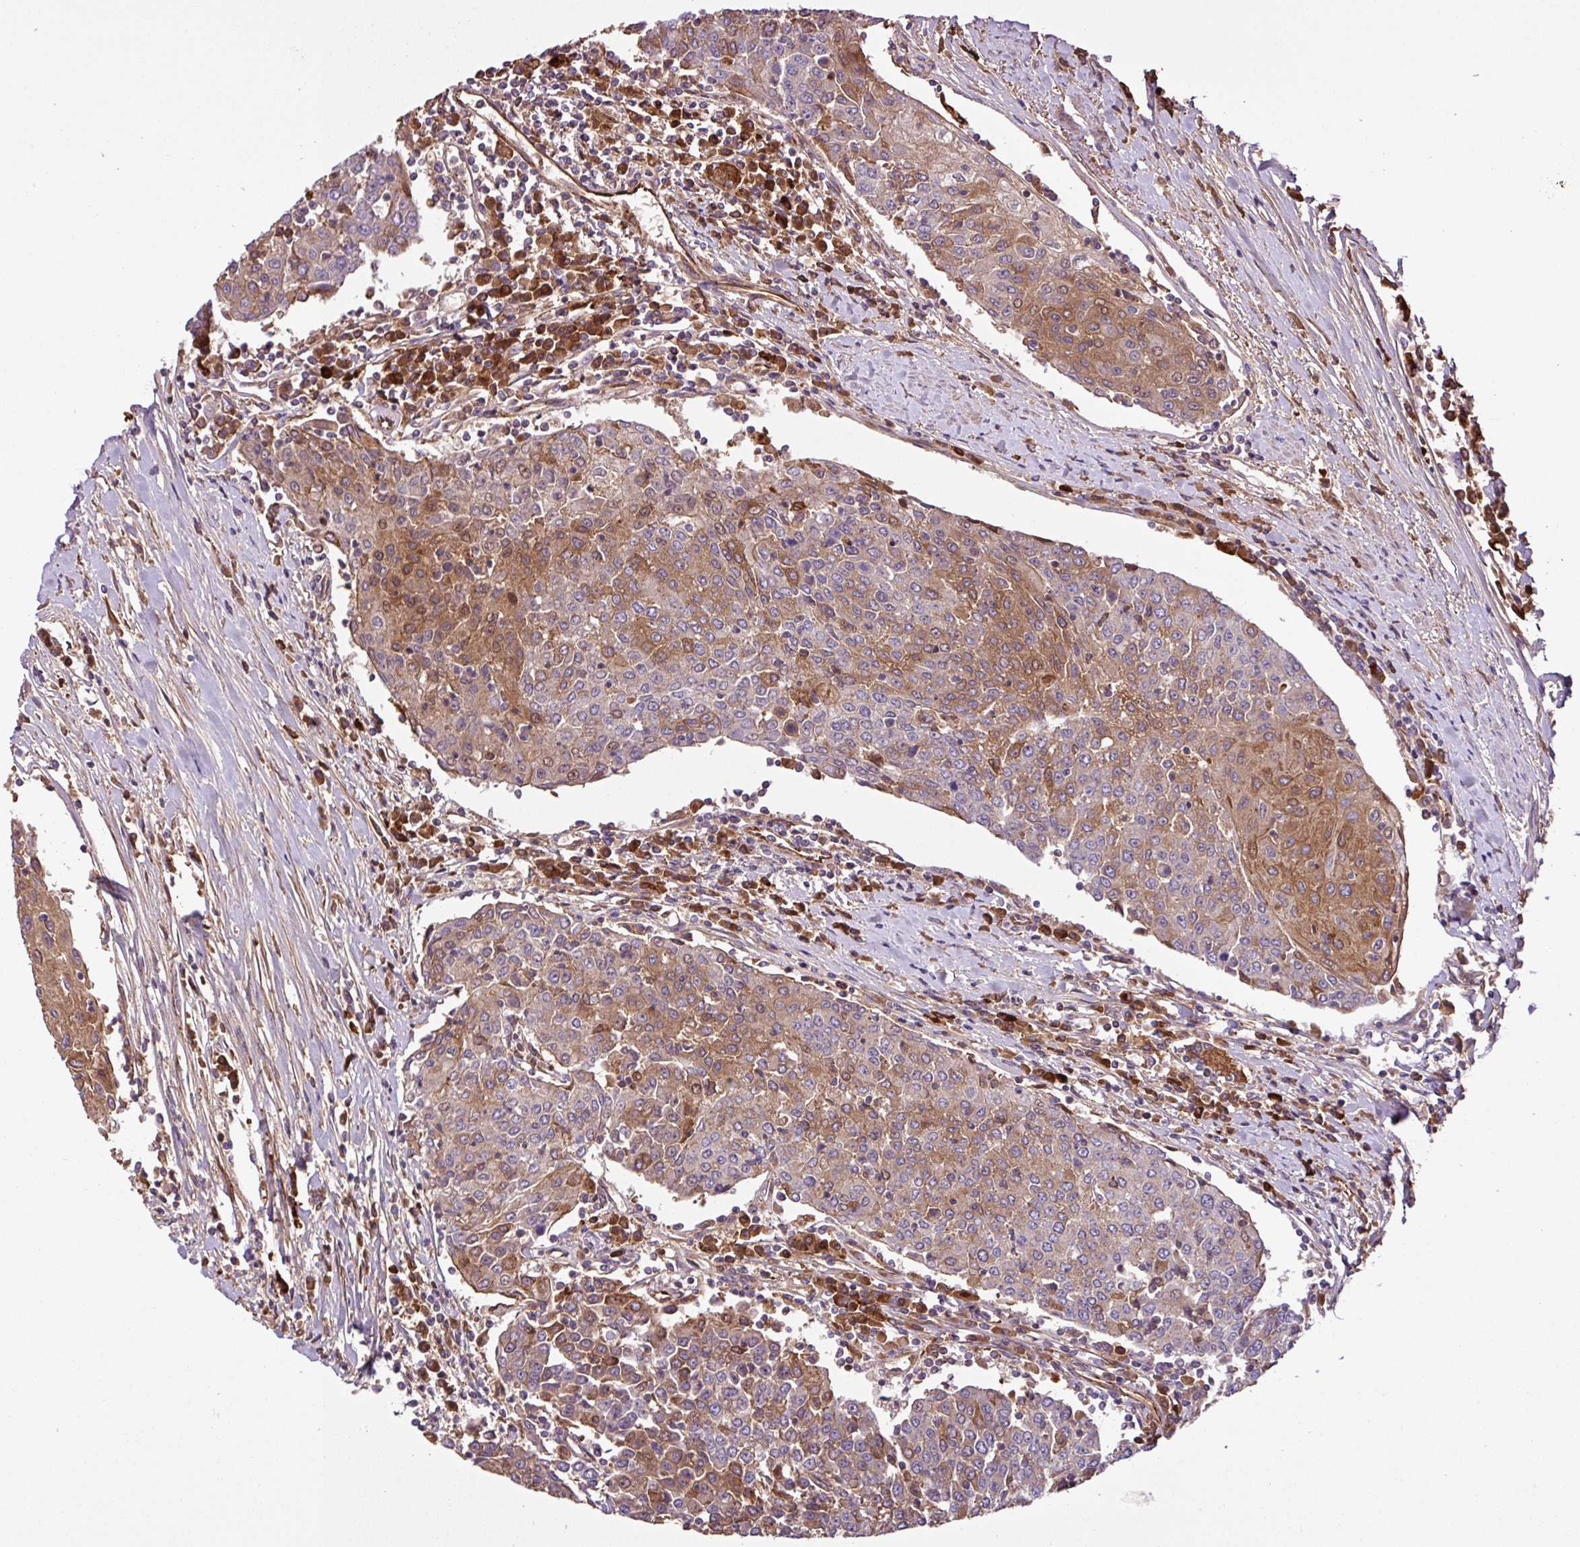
{"staining": {"intensity": "moderate", "quantity": "25%-75%", "location": "cytoplasmic/membranous"}, "tissue": "urothelial cancer", "cell_type": "Tumor cells", "image_type": "cancer", "snomed": [{"axis": "morphology", "description": "Urothelial carcinoma, High grade"}, {"axis": "topography", "description": "Urinary bladder"}], "caption": "The photomicrograph displays a brown stain indicating the presence of a protein in the cytoplasmic/membranous of tumor cells in high-grade urothelial carcinoma.", "gene": "ZNF266", "patient": {"sex": "female", "age": 85}}